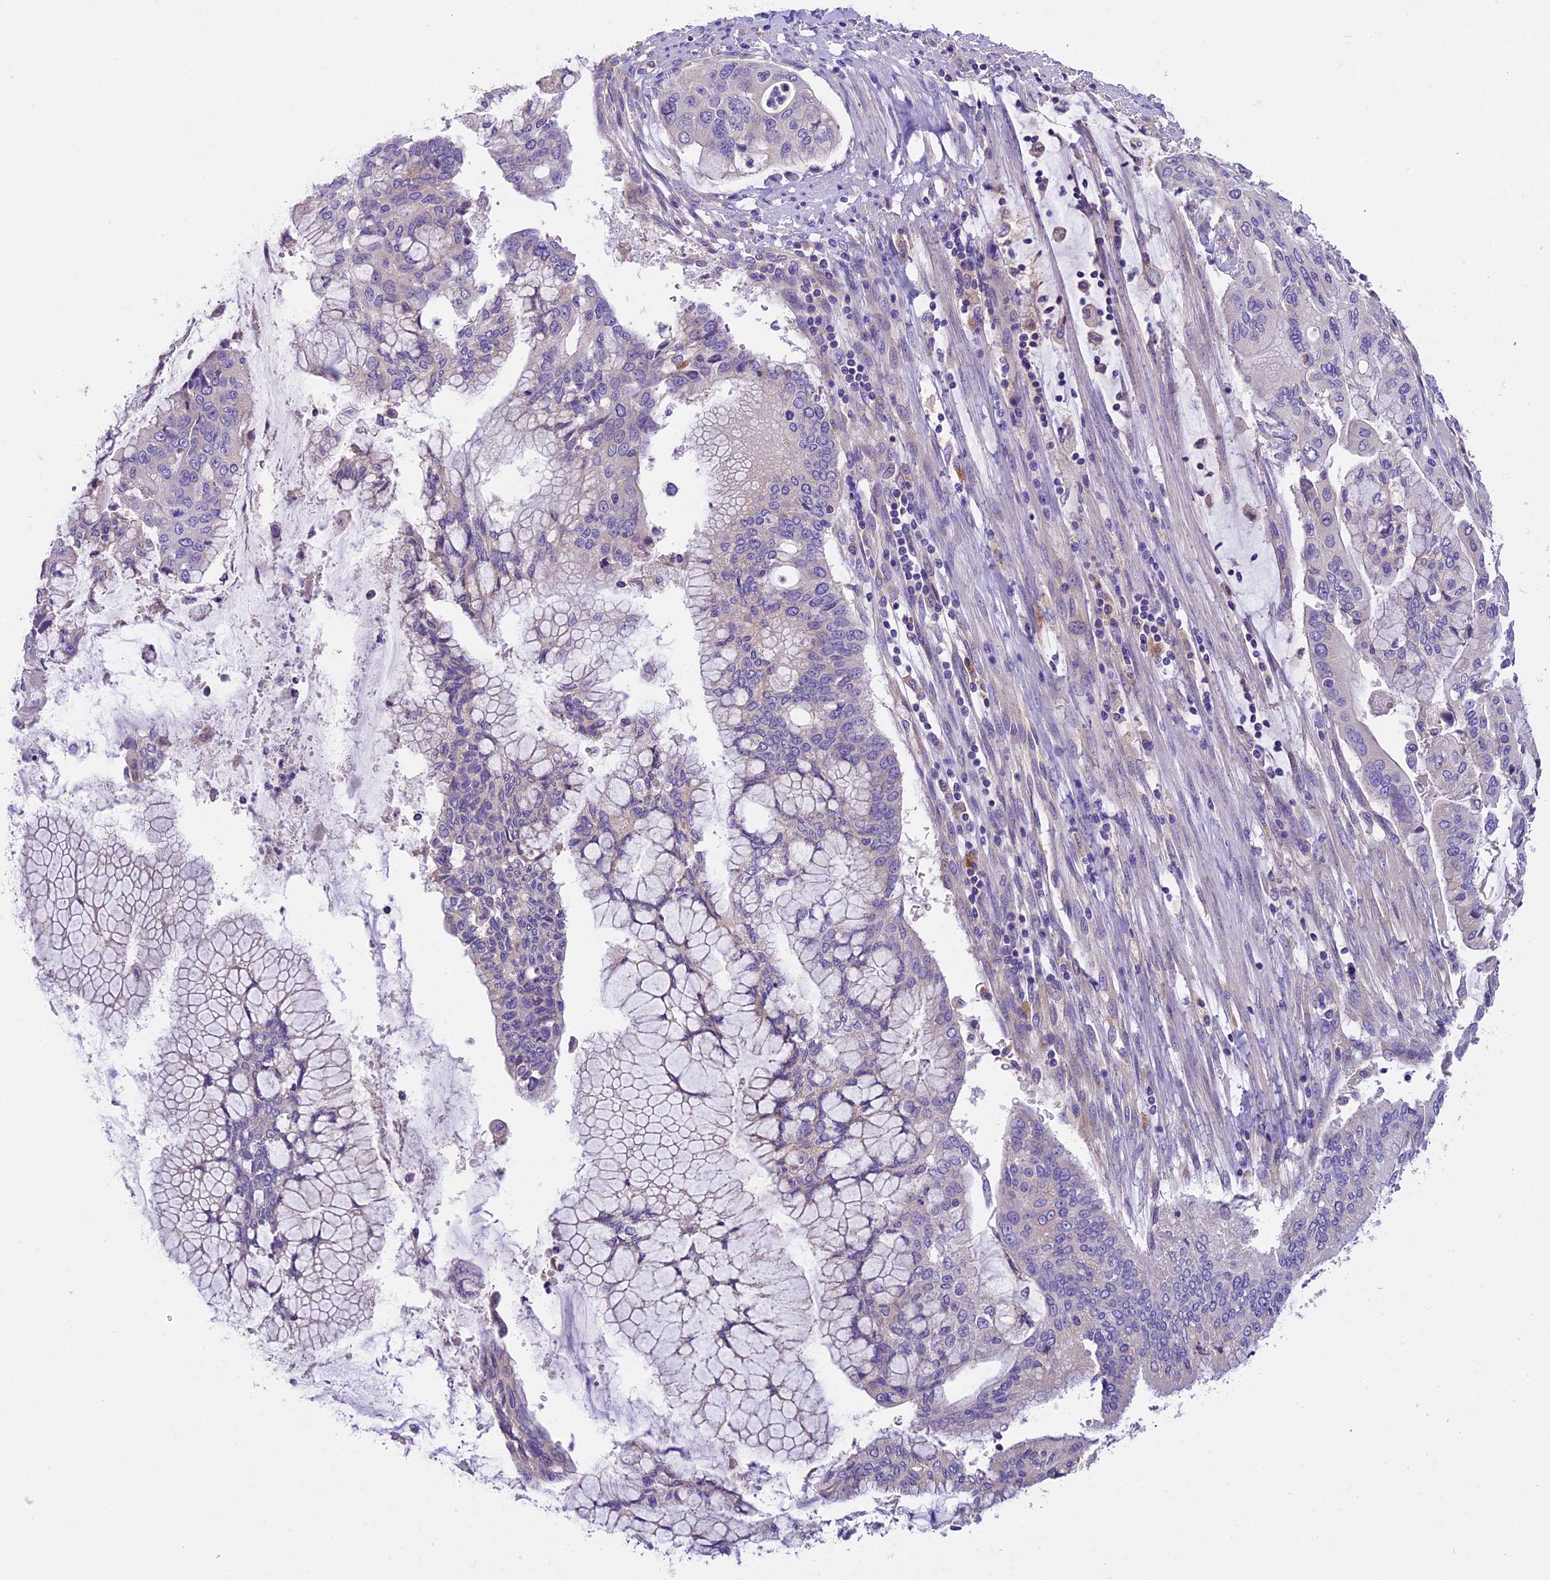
{"staining": {"intensity": "negative", "quantity": "none", "location": "none"}, "tissue": "pancreatic cancer", "cell_type": "Tumor cells", "image_type": "cancer", "snomed": [{"axis": "morphology", "description": "Adenocarcinoma, NOS"}, {"axis": "topography", "description": "Pancreas"}], "caption": "Tumor cells are negative for brown protein staining in adenocarcinoma (pancreatic).", "gene": "PEMT", "patient": {"sex": "male", "age": 46}}